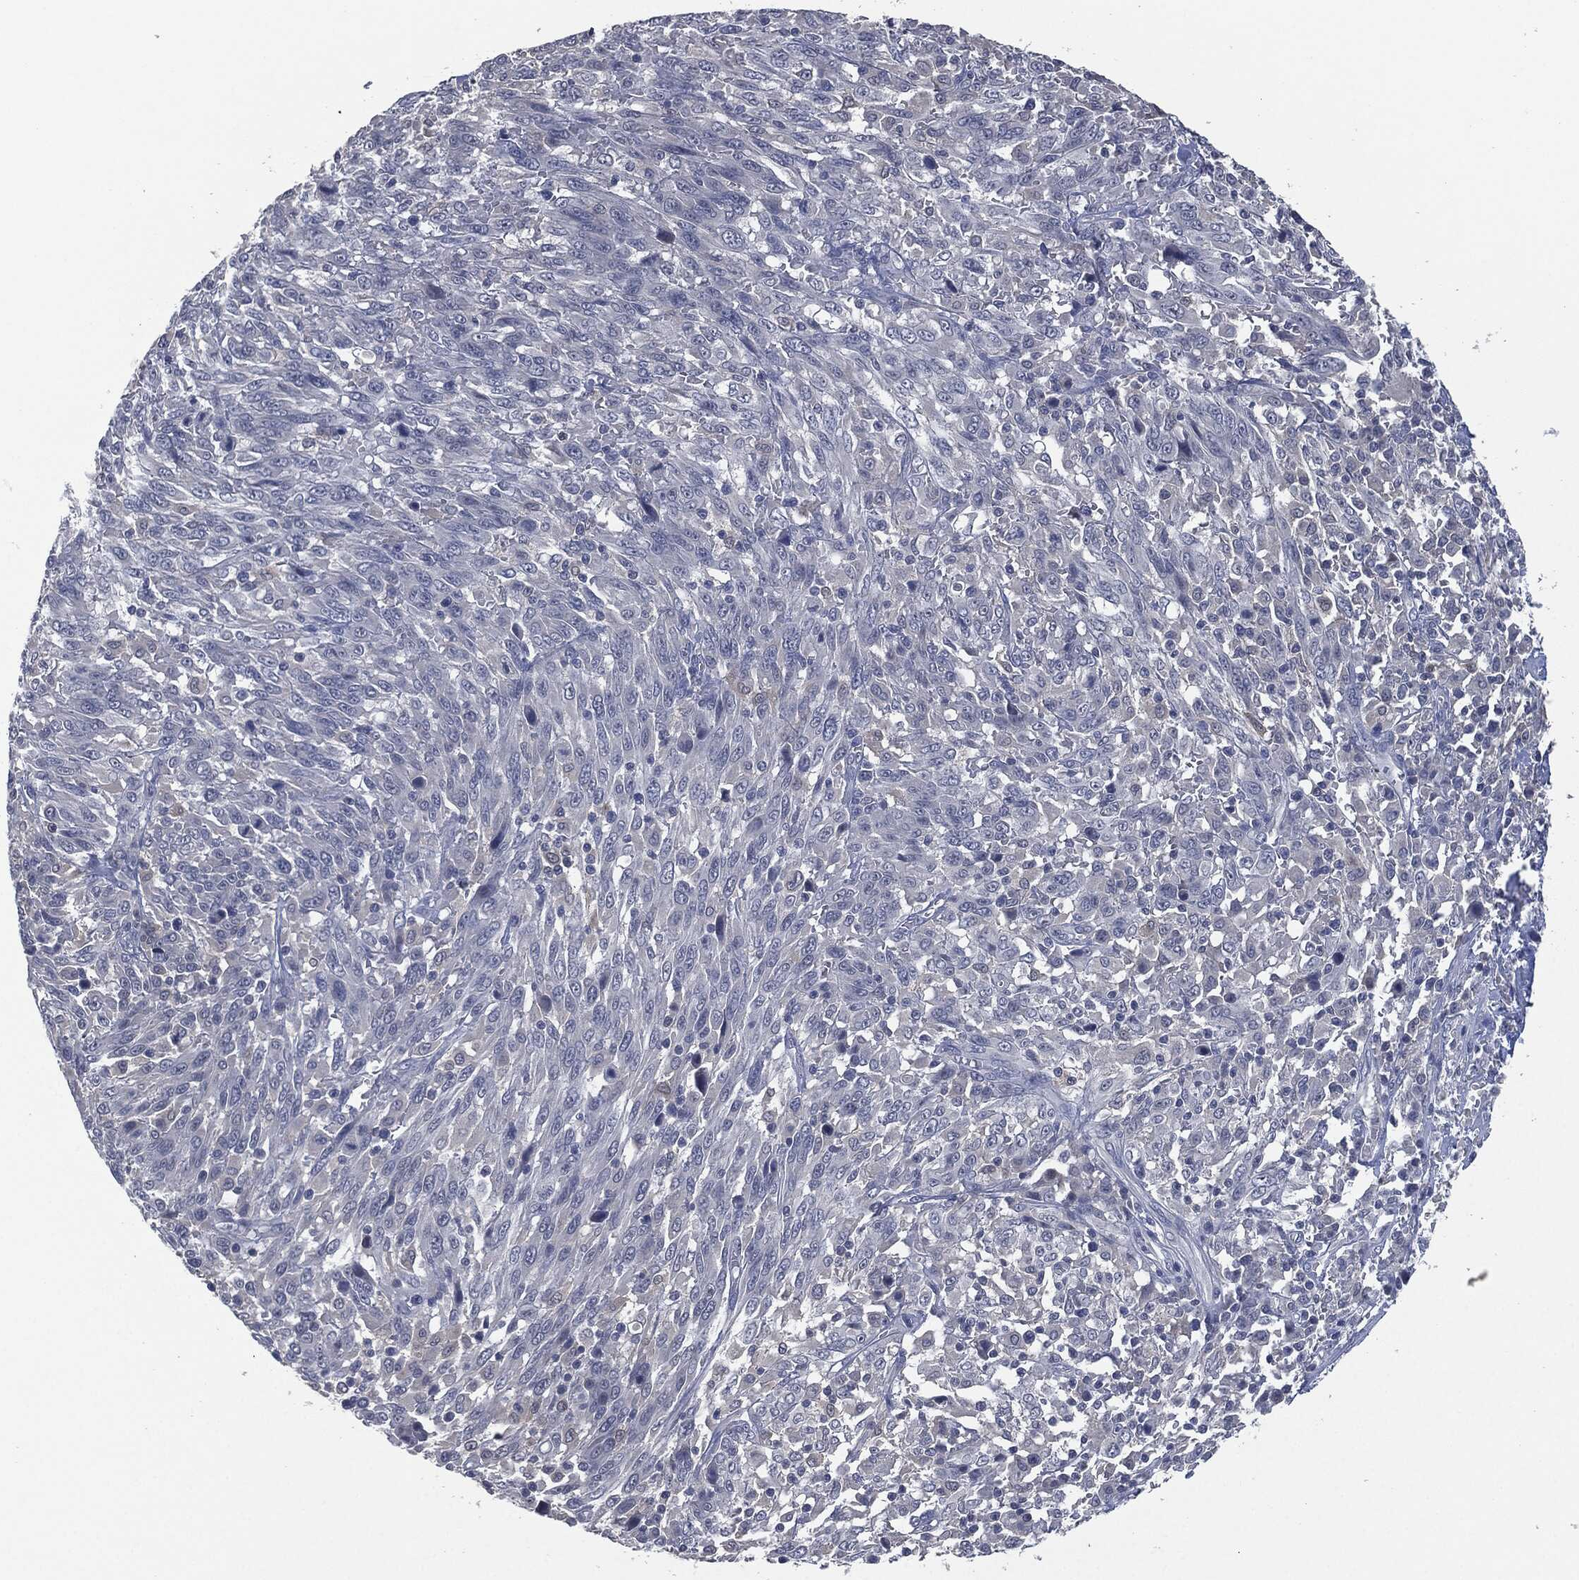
{"staining": {"intensity": "negative", "quantity": "none", "location": "none"}, "tissue": "melanoma", "cell_type": "Tumor cells", "image_type": "cancer", "snomed": [{"axis": "morphology", "description": "Malignant melanoma, NOS"}, {"axis": "topography", "description": "Skin"}], "caption": "A micrograph of melanoma stained for a protein shows no brown staining in tumor cells.", "gene": "IL1RN", "patient": {"sex": "female", "age": 91}}